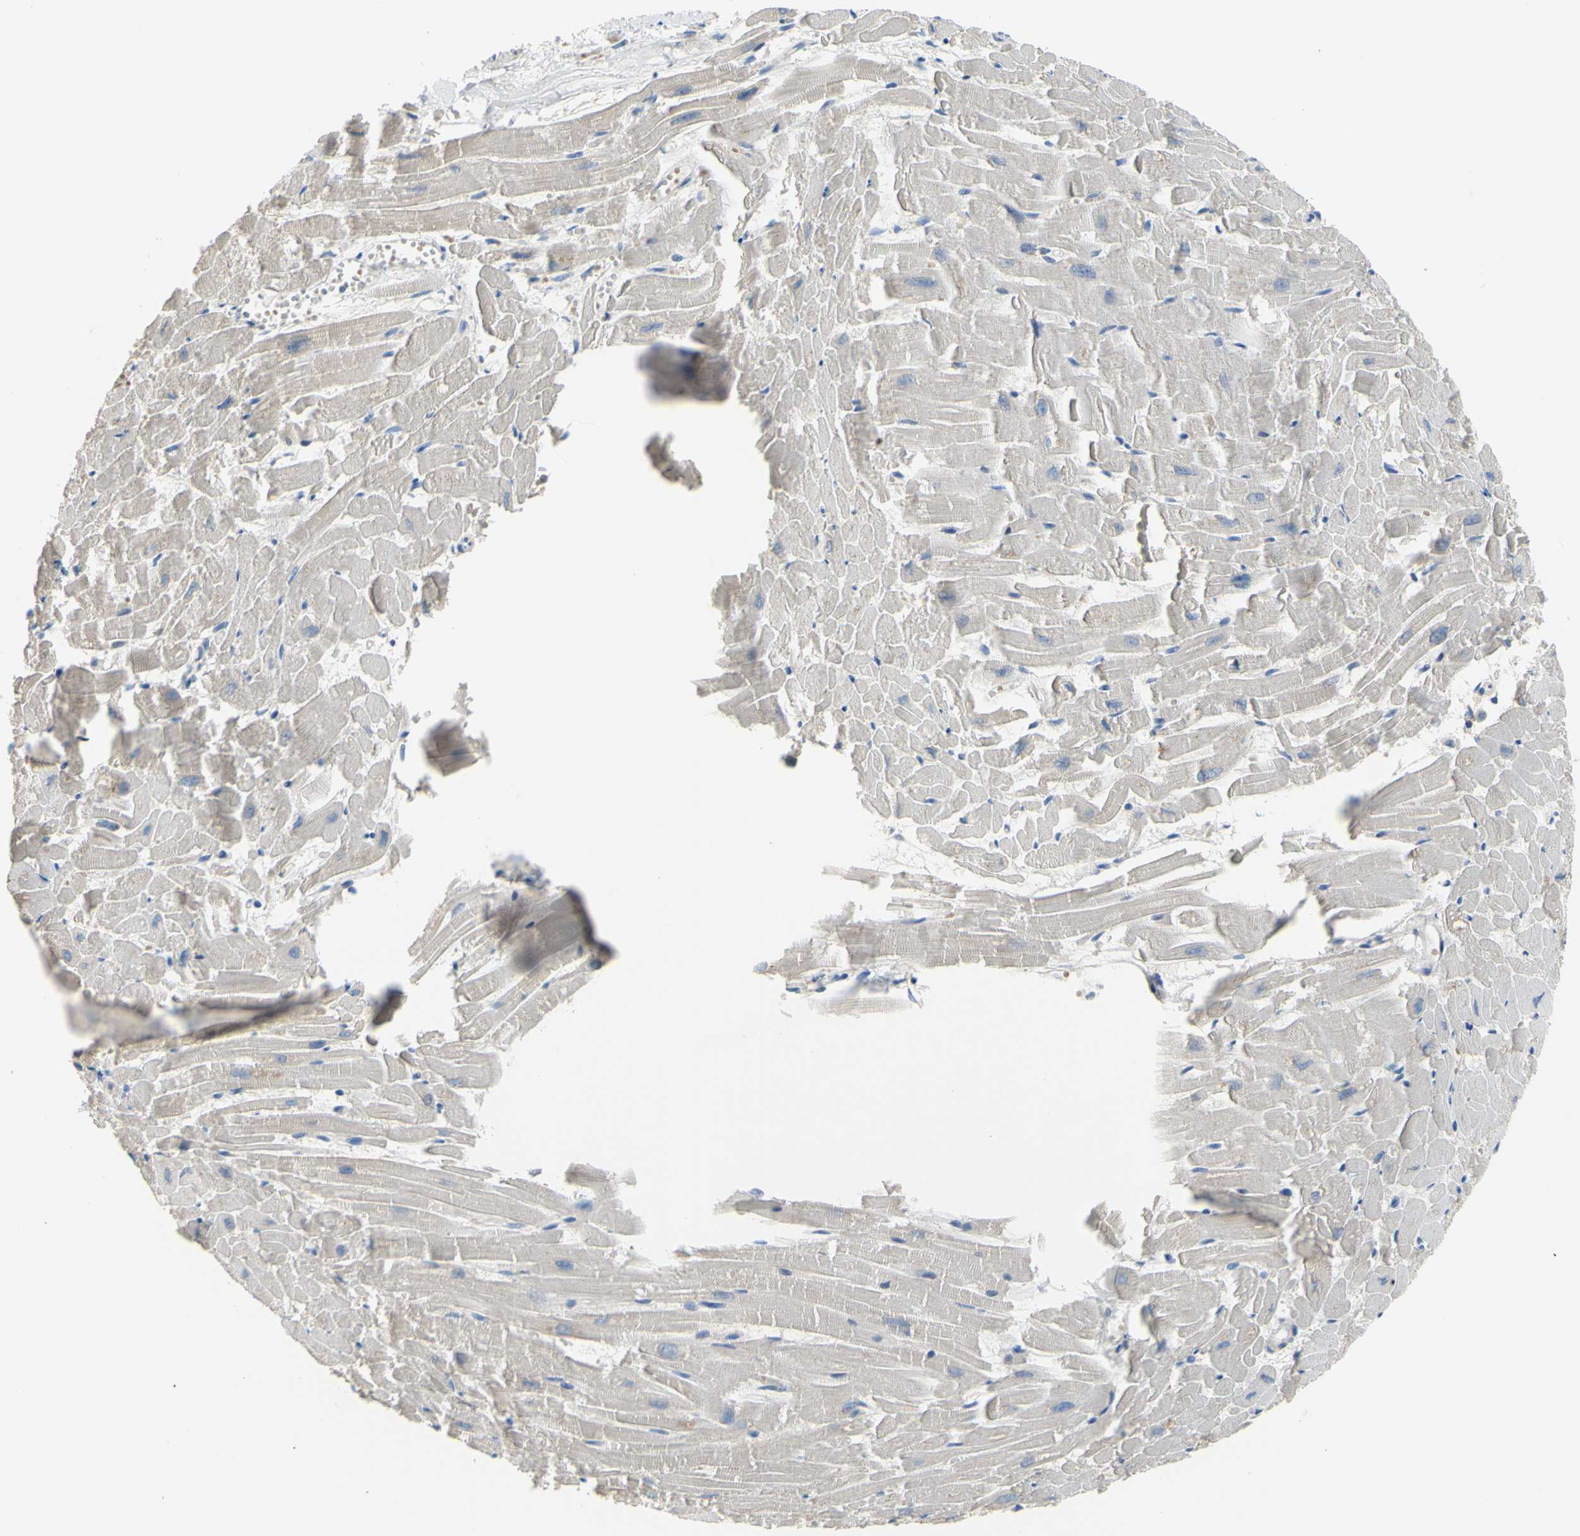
{"staining": {"intensity": "negative", "quantity": "none", "location": "none"}, "tissue": "heart muscle", "cell_type": "Cardiomyocytes", "image_type": "normal", "snomed": [{"axis": "morphology", "description": "Normal tissue, NOS"}, {"axis": "topography", "description": "Heart"}], "caption": "The IHC micrograph has no significant positivity in cardiomyocytes of heart muscle.", "gene": "TMEM59L", "patient": {"sex": "female", "age": 19}}